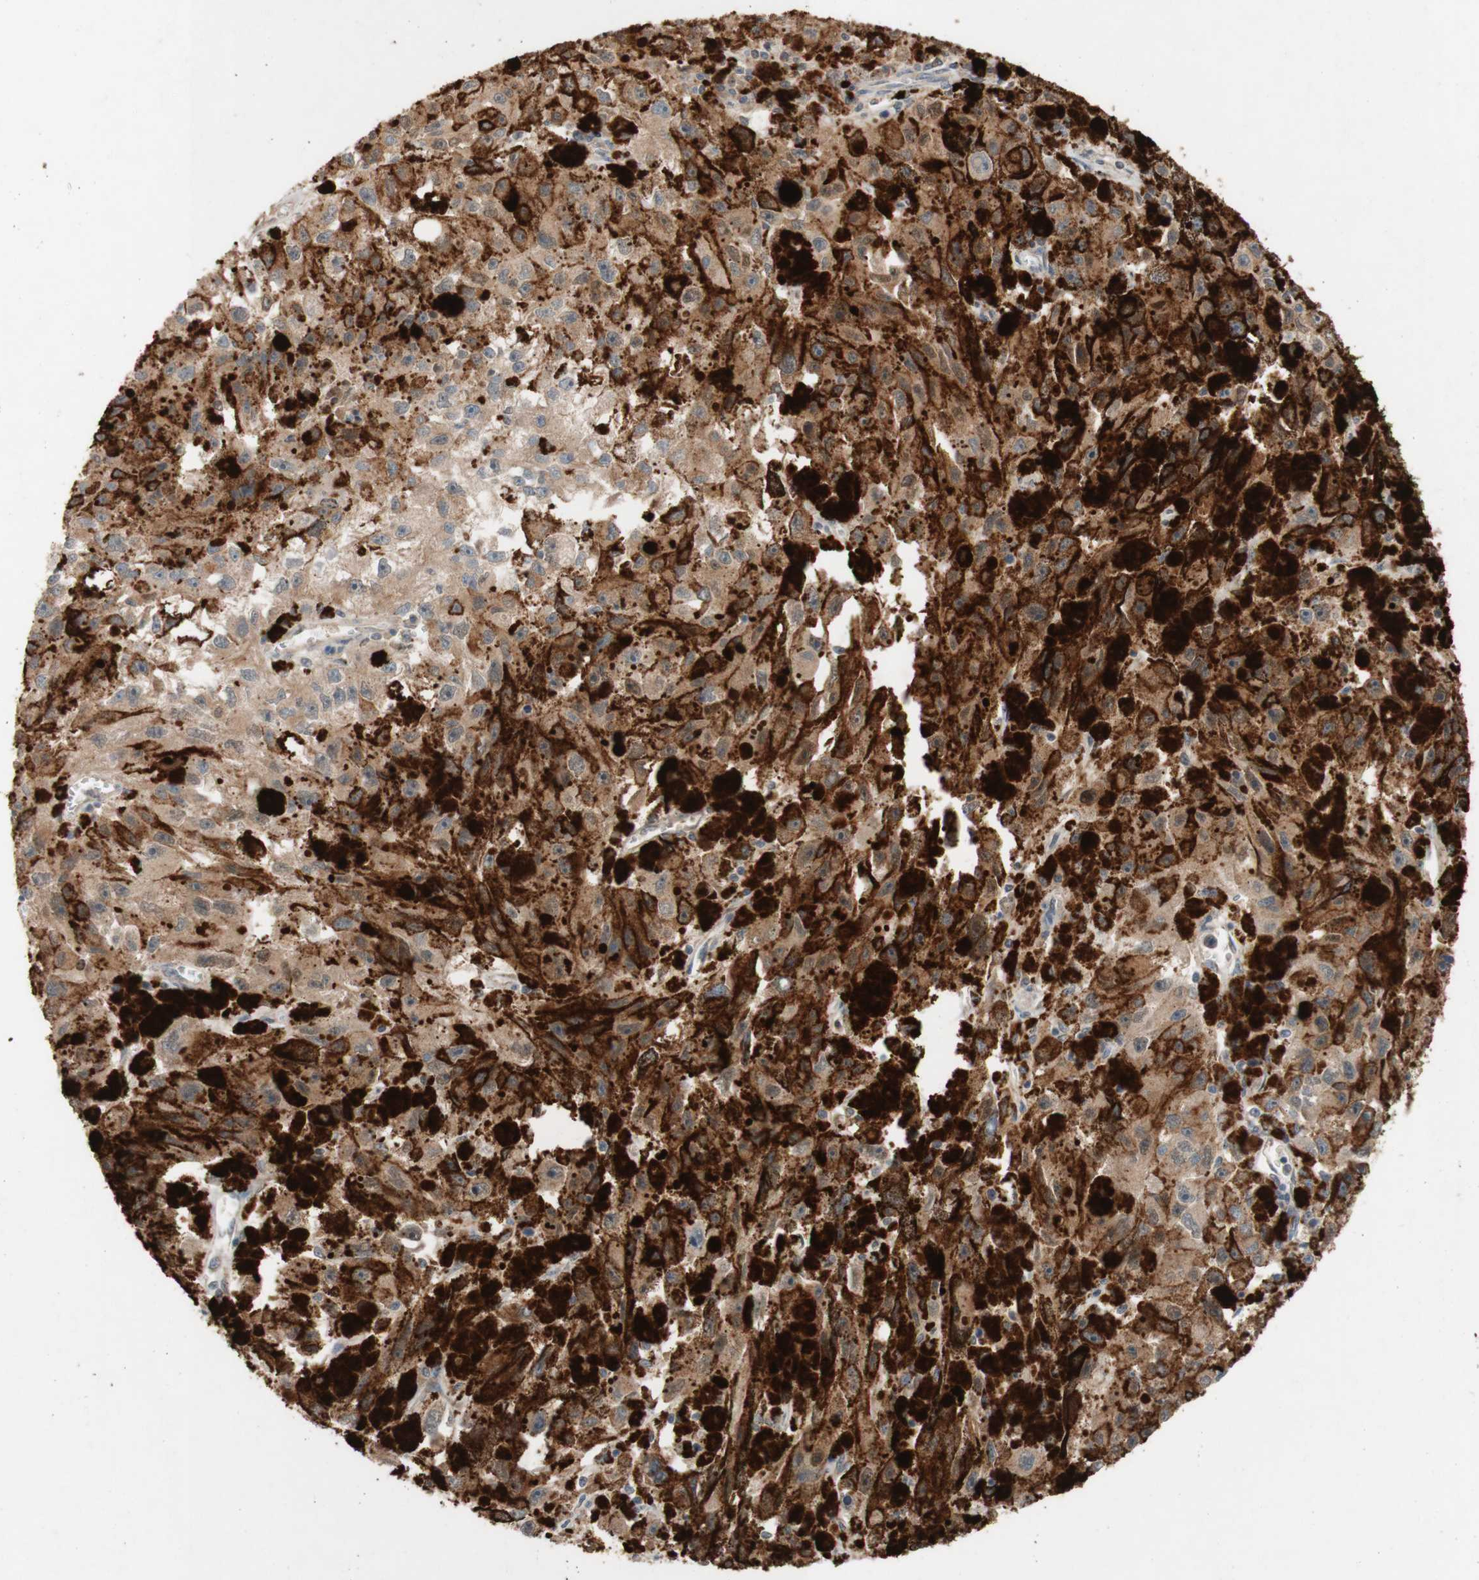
{"staining": {"intensity": "moderate", "quantity": ">75%", "location": "cytoplasmic/membranous"}, "tissue": "melanoma", "cell_type": "Tumor cells", "image_type": "cancer", "snomed": [{"axis": "morphology", "description": "Malignant melanoma, NOS"}, {"axis": "topography", "description": "Skin"}], "caption": "Immunohistochemistry of human melanoma demonstrates medium levels of moderate cytoplasmic/membranous expression in about >75% of tumor cells. Nuclei are stained in blue.", "gene": "PEX2", "patient": {"sex": "female", "age": 104}}